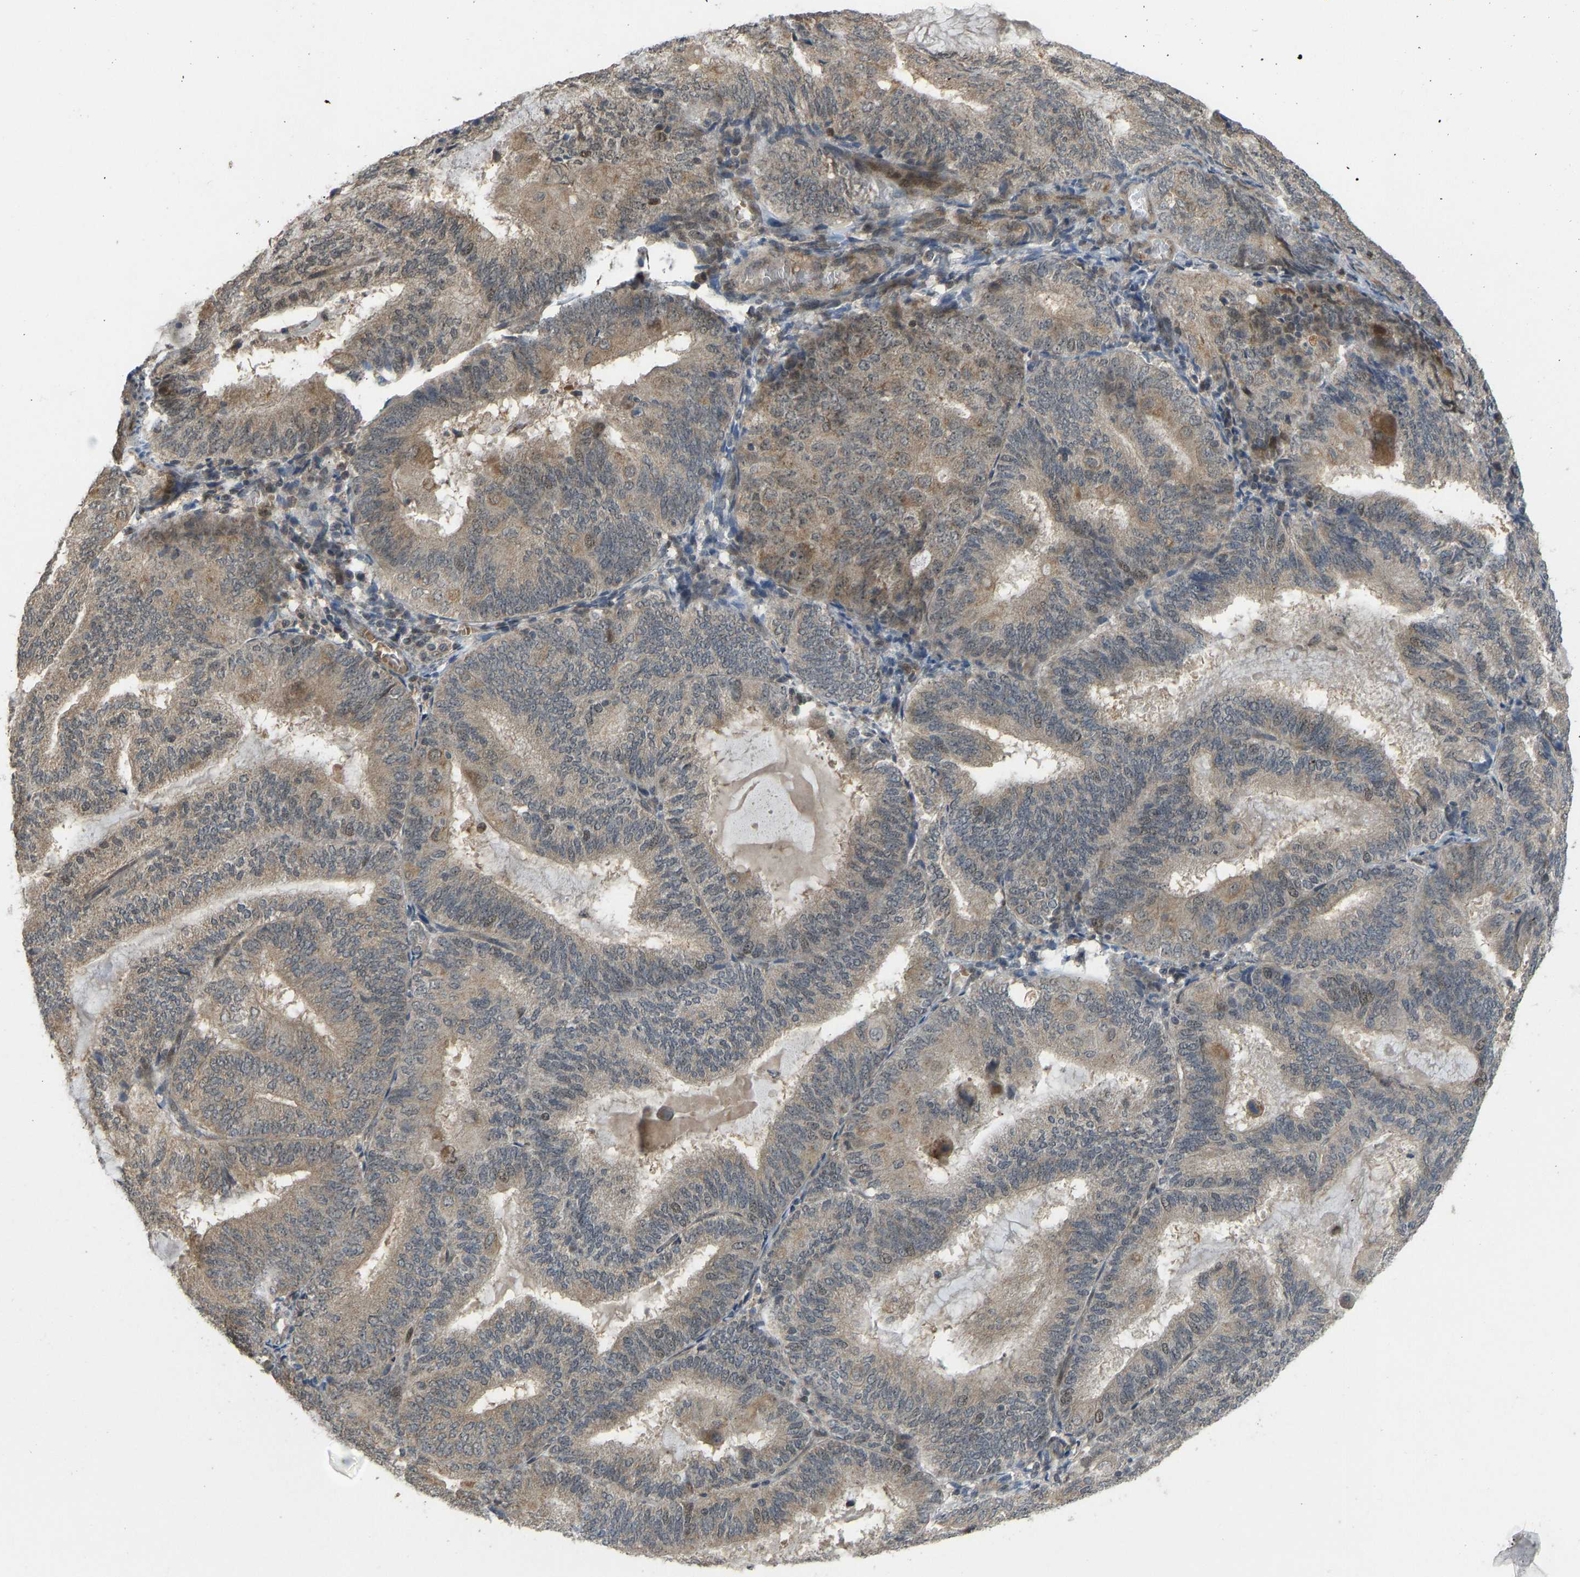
{"staining": {"intensity": "weak", "quantity": ">75%", "location": "cytoplasmic/membranous,nuclear"}, "tissue": "endometrial cancer", "cell_type": "Tumor cells", "image_type": "cancer", "snomed": [{"axis": "morphology", "description": "Adenocarcinoma, NOS"}, {"axis": "topography", "description": "Endometrium"}], "caption": "Immunohistochemistry (IHC) of endometrial cancer reveals low levels of weak cytoplasmic/membranous and nuclear staining in approximately >75% of tumor cells. (Stains: DAB (3,3'-diaminobenzidine) in brown, nuclei in blue, Microscopy: brightfield microscopy at high magnification).", "gene": "ACADS", "patient": {"sex": "female", "age": 81}}